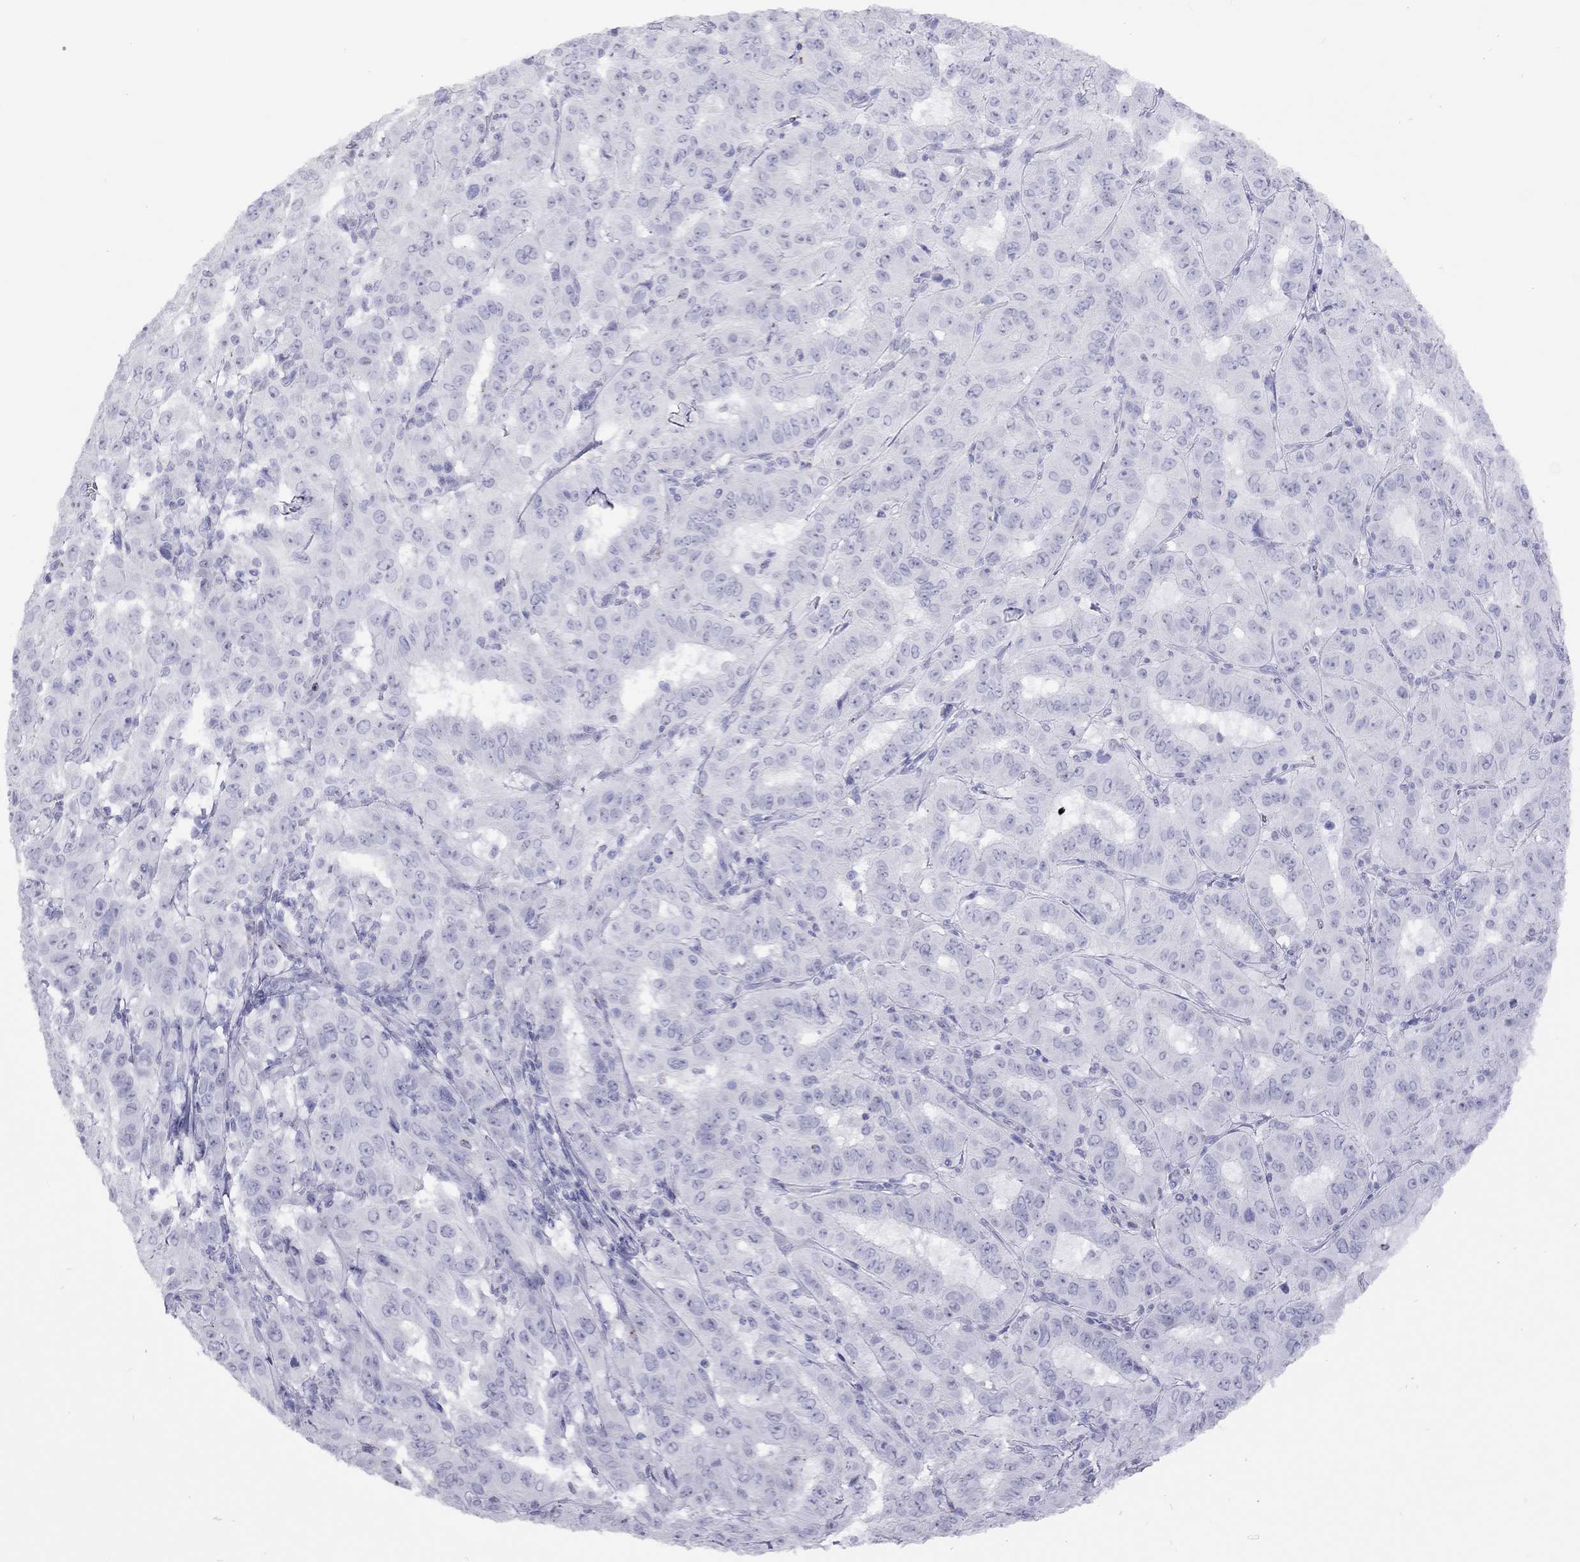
{"staining": {"intensity": "negative", "quantity": "none", "location": "none"}, "tissue": "pancreatic cancer", "cell_type": "Tumor cells", "image_type": "cancer", "snomed": [{"axis": "morphology", "description": "Adenocarcinoma, NOS"}, {"axis": "topography", "description": "Pancreas"}], "caption": "Immunohistochemical staining of human pancreatic cancer exhibits no significant staining in tumor cells.", "gene": "STAG3", "patient": {"sex": "male", "age": 63}}